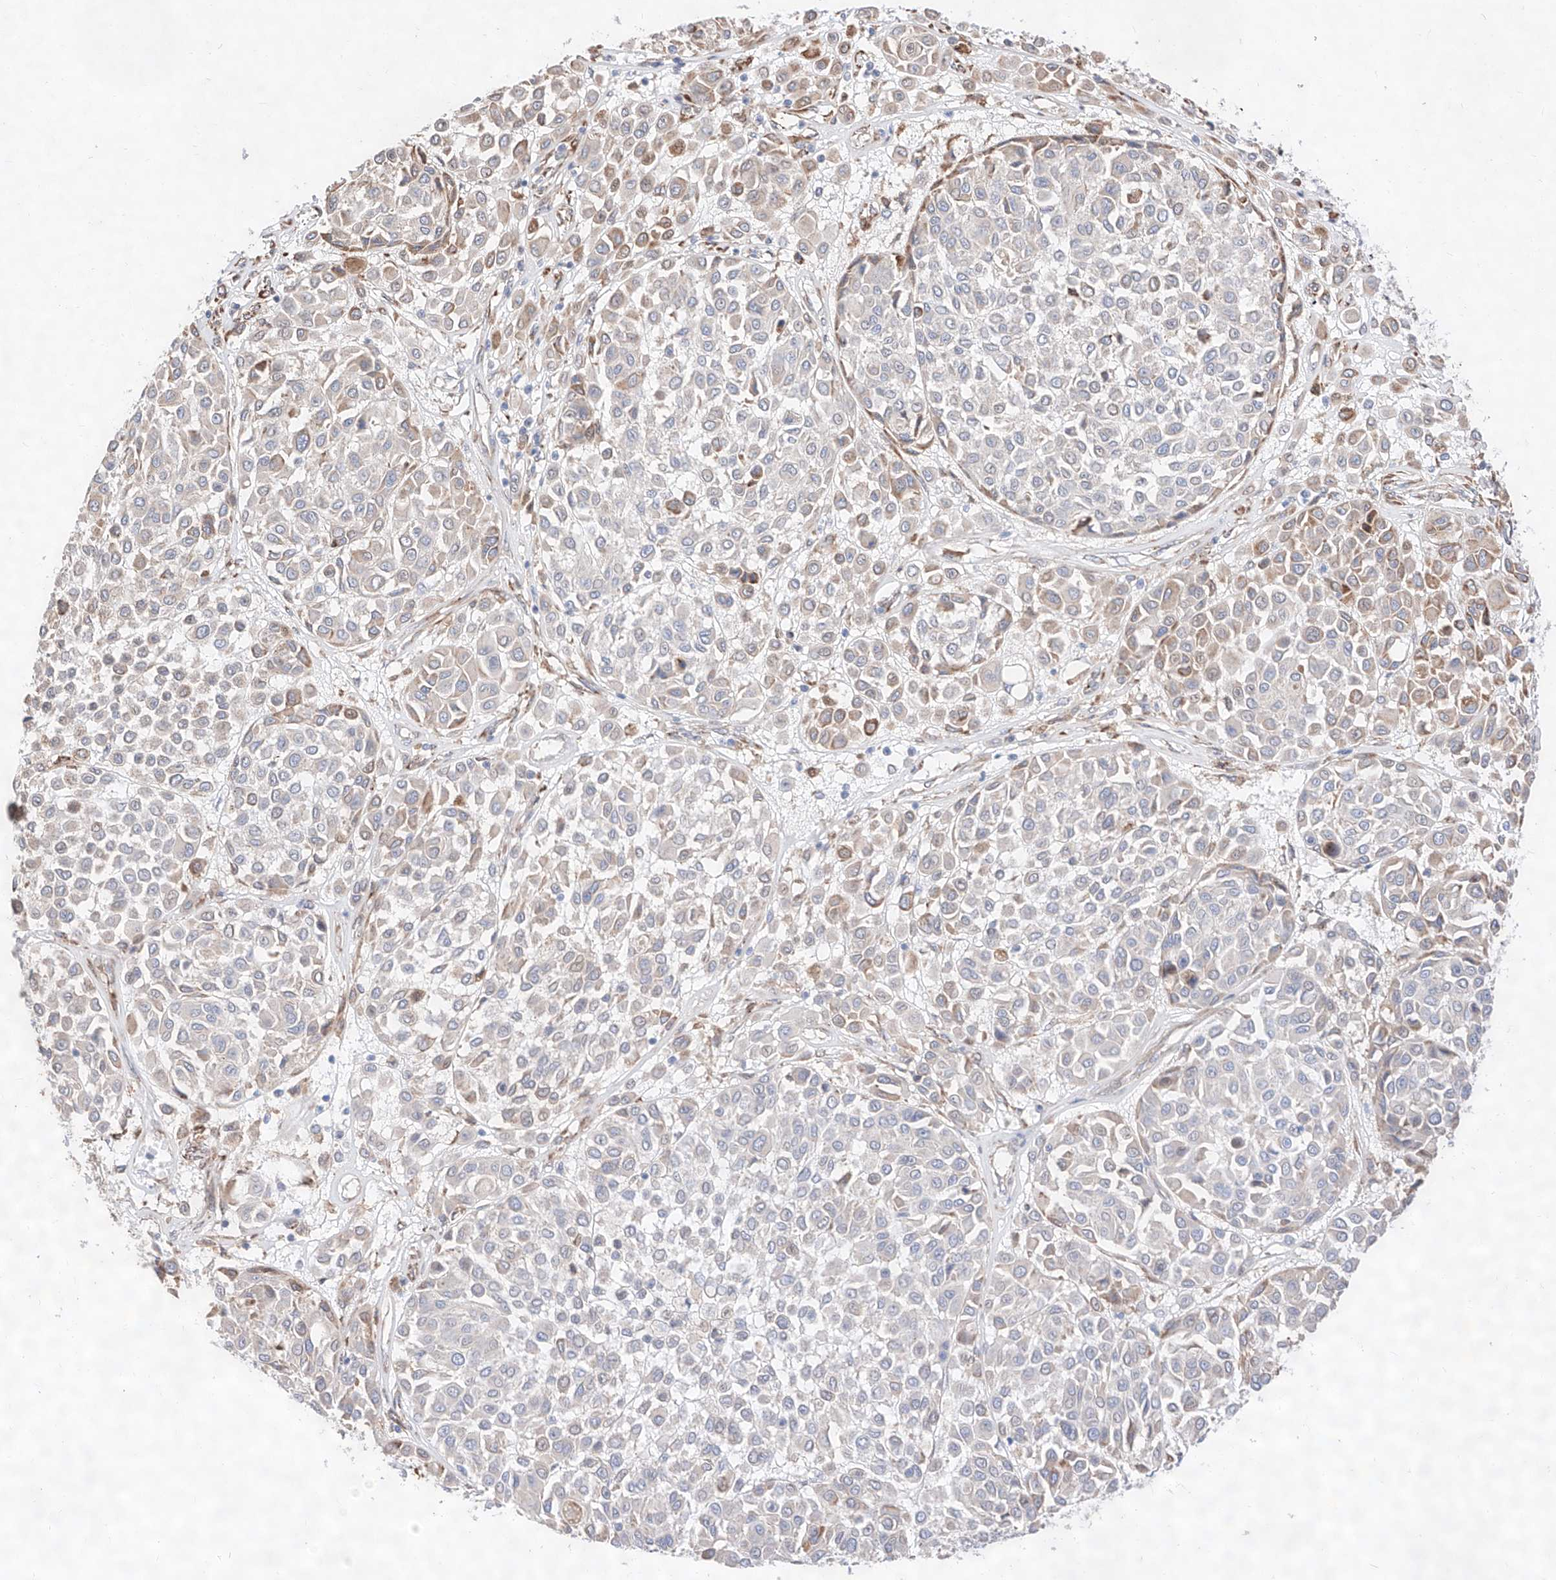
{"staining": {"intensity": "weak", "quantity": "<25%", "location": "cytoplasmic/membranous"}, "tissue": "melanoma", "cell_type": "Tumor cells", "image_type": "cancer", "snomed": [{"axis": "morphology", "description": "Malignant melanoma, Metastatic site"}, {"axis": "topography", "description": "Soft tissue"}], "caption": "IHC image of melanoma stained for a protein (brown), which demonstrates no staining in tumor cells.", "gene": "ATP9B", "patient": {"sex": "male", "age": 41}}